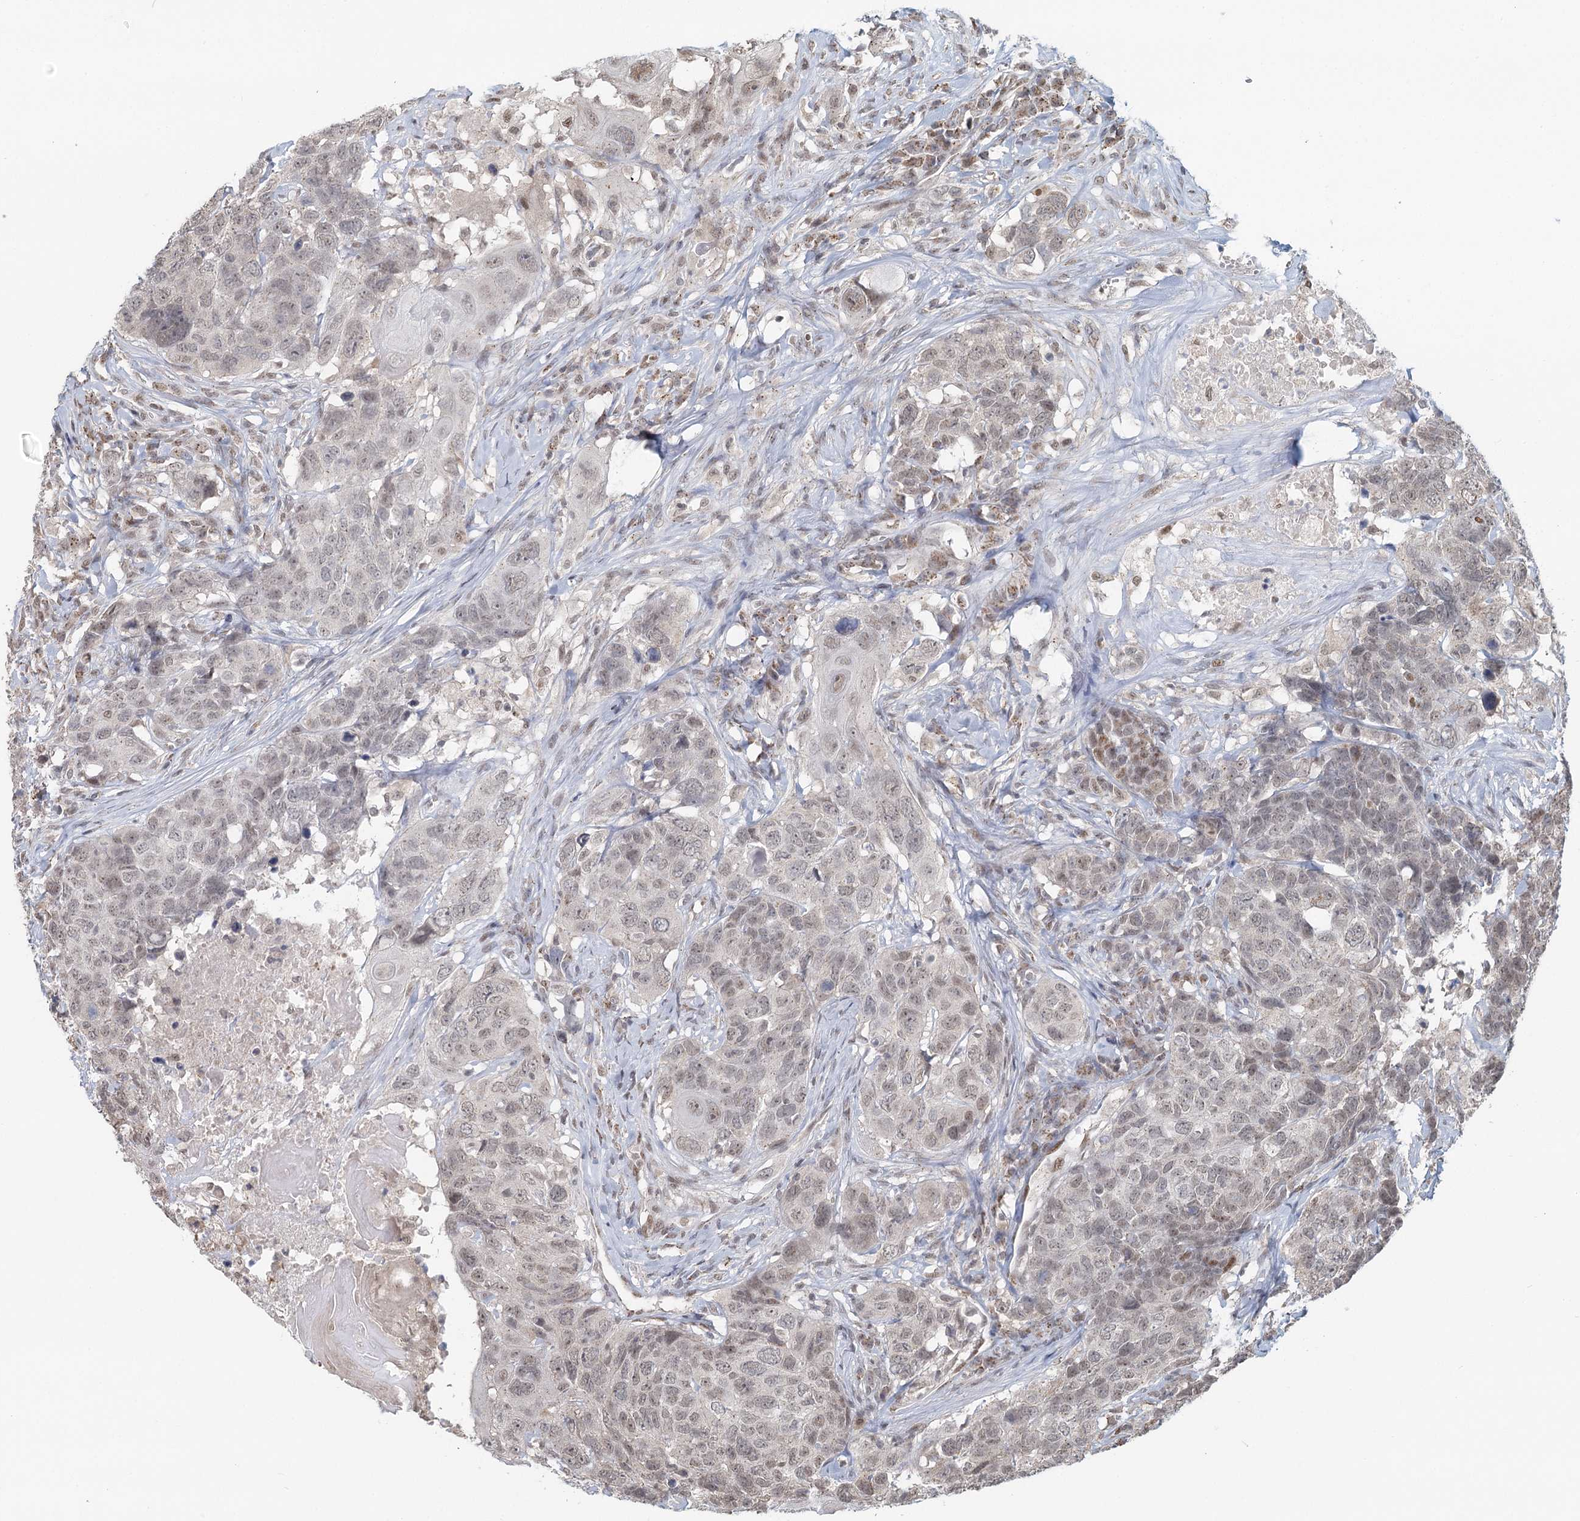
{"staining": {"intensity": "weak", "quantity": "<25%", "location": "nuclear"}, "tissue": "head and neck cancer", "cell_type": "Tumor cells", "image_type": "cancer", "snomed": [{"axis": "morphology", "description": "Squamous cell carcinoma, NOS"}, {"axis": "topography", "description": "Head-Neck"}], "caption": "High magnification brightfield microscopy of head and neck squamous cell carcinoma stained with DAB (3,3'-diaminobenzidine) (brown) and counterstained with hematoxylin (blue): tumor cells show no significant positivity. Brightfield microscopy of IHC stained with DAB (3,3'-diaminobenzidine) (brown) and hematoxylin (blue), captured at high magnification.", "gene": "GPALPP1", "patient": {"sex": "male", "age": 66}}